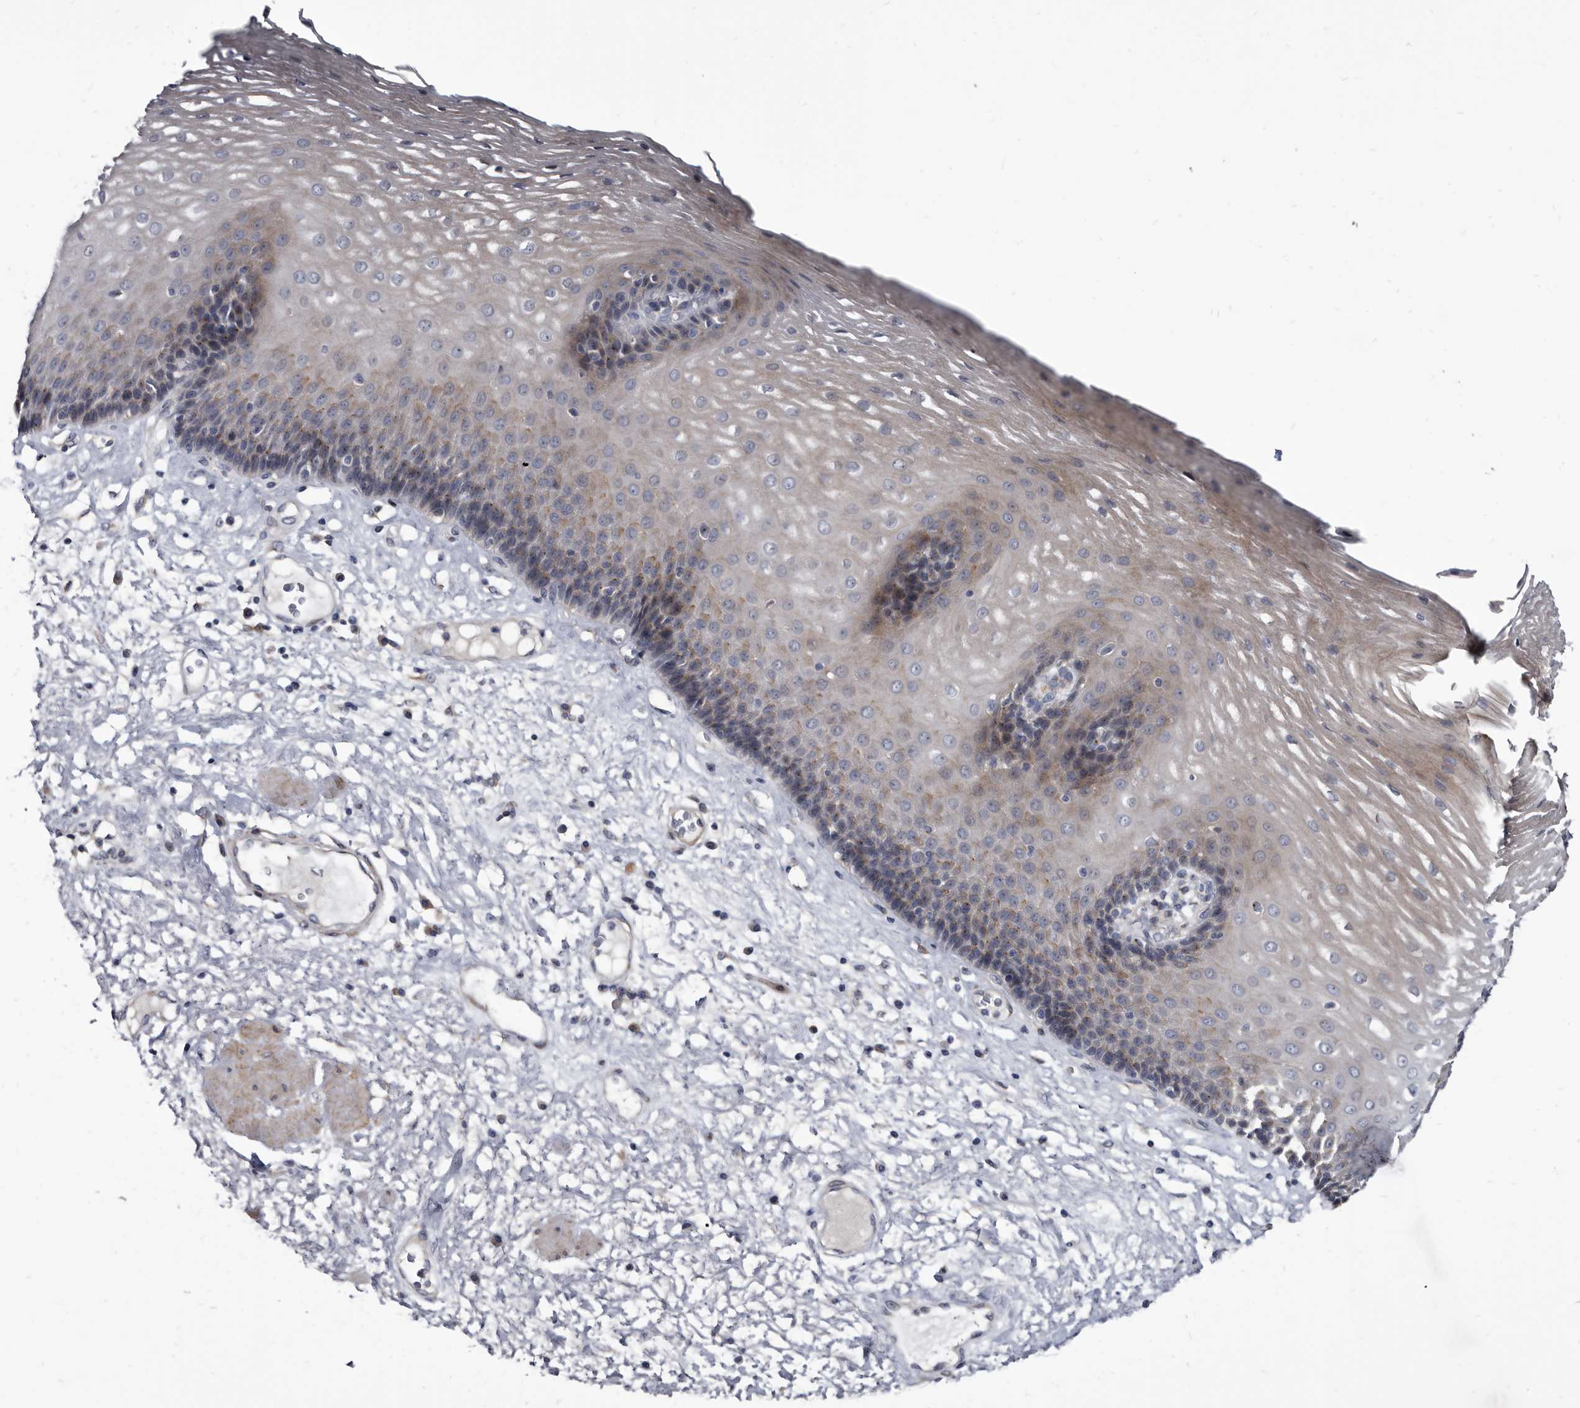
{"staining": {"intensity": "moderate", "quantity": "<25%", "location": "cytoplasmic/membranous"}, "tissue": "esophagus", "cell_type": "Squamous epithelial cells", "image_type": "normal", "snomed": [{"axis": "morphology", "description": "Normal tissue, NOS"}, {"axis": "morphology", "description": "Adenocarcinoma, NOS"}, {"axis": "topography", "description": "Esophagus"}], "caption": "This image exhibits immunohistochemistry staining of normal esophagus, with low moderate cytoplasmic/membranous expression in about <25% of squamous epithelial cells.", "gene": "PRSS8", "patient": {"sex": "male", "age": 62}}